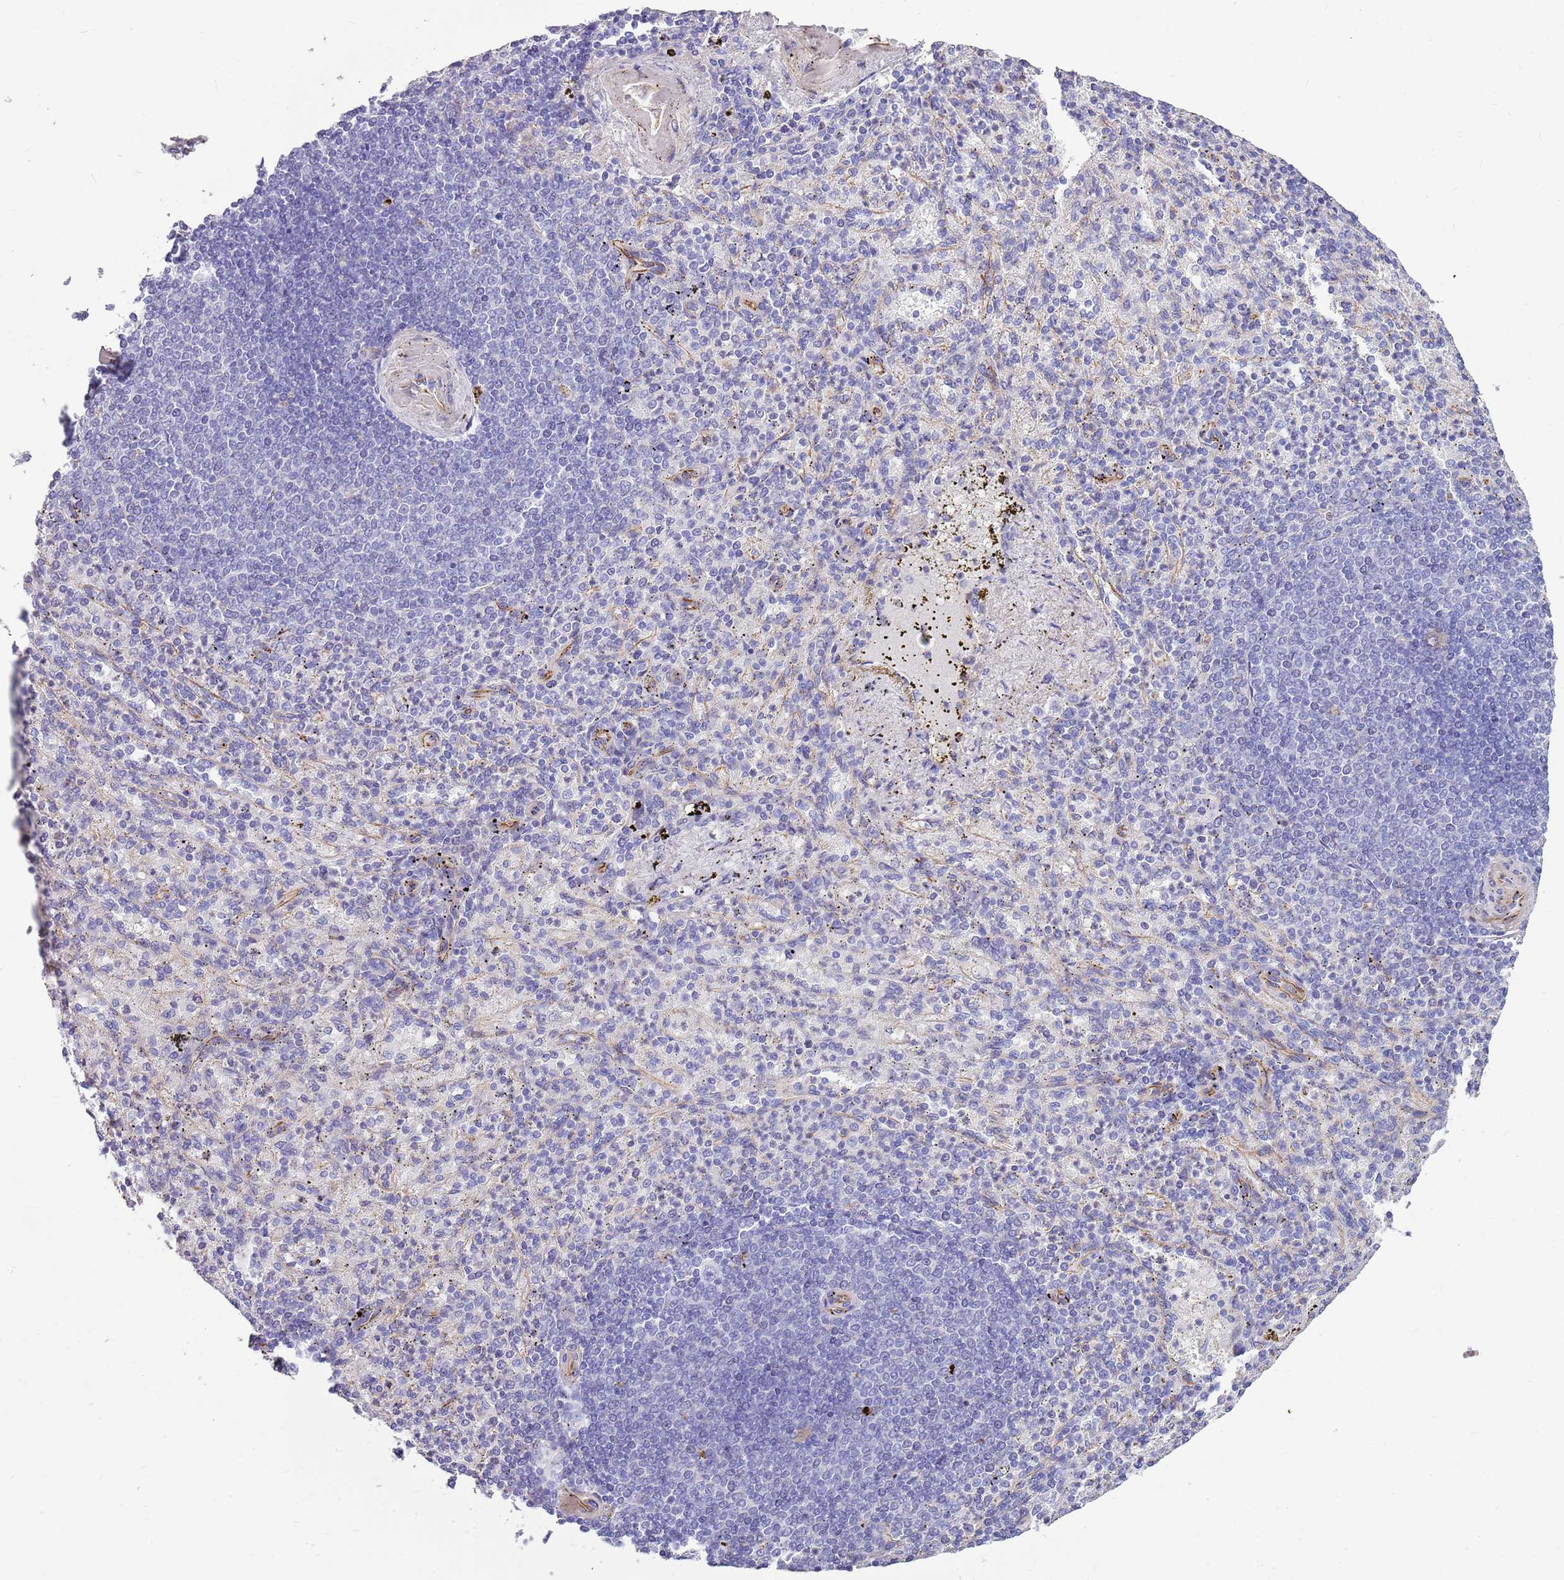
{"staining": {"intensity": "negative", "quantity": "none", "location": "none"}, "tissue": "spleen", "cell_type": "Cells in red pulp", "image_type": "normal", "snomed": [{"axis": "morphology", "description": "Normal tissue, NOS"}, {"axis": "topography", "description": "Spleen"}], "caption": "Micrograph shows no protein expression in cells in red pulp of normal spleen. (Brightfield microscopy of DAB IHC at high magnification).", "gene": "ZDHHC1", "patient": {"sex": "female", "age": 74}}